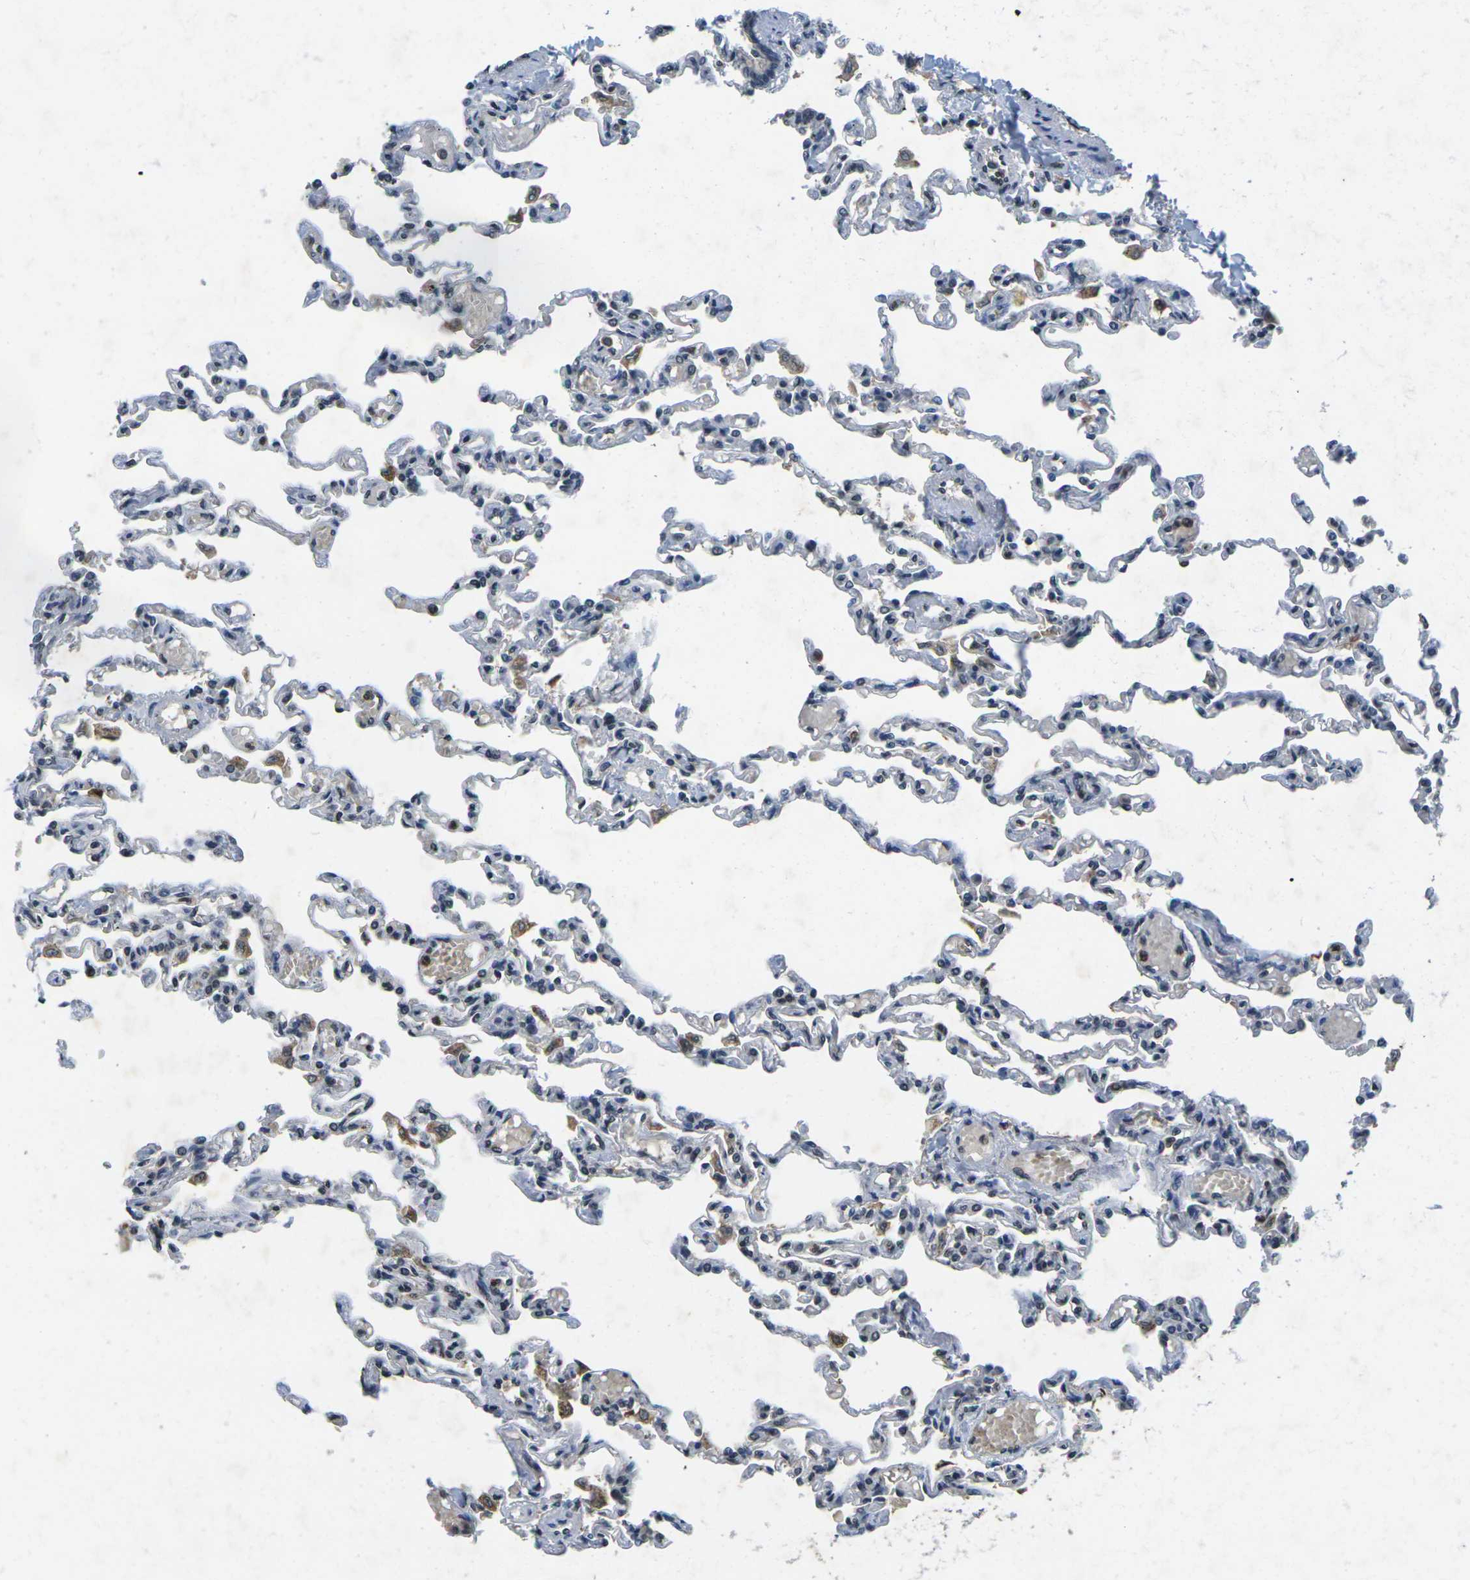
{"staining": {"intensity": "negative", "quantity": "none", "location": "none"}, "tissue": "lung", "cell_type": "Alveolar cells", "image_type": "normal", "snomed": [{"axis": "morphology", "description": "Normal tissue, NOS"}, {"axis": "topography", "description": "Lung"}], "caption": "An image of lung stained for a protein shows no brown staining in alveolar cells. (Brightfield microscopy of DAB immunohistochemistry (IHC) at high magnification).", "gene": "C1QC", "patient": {"sex": "male", "age": 21}}